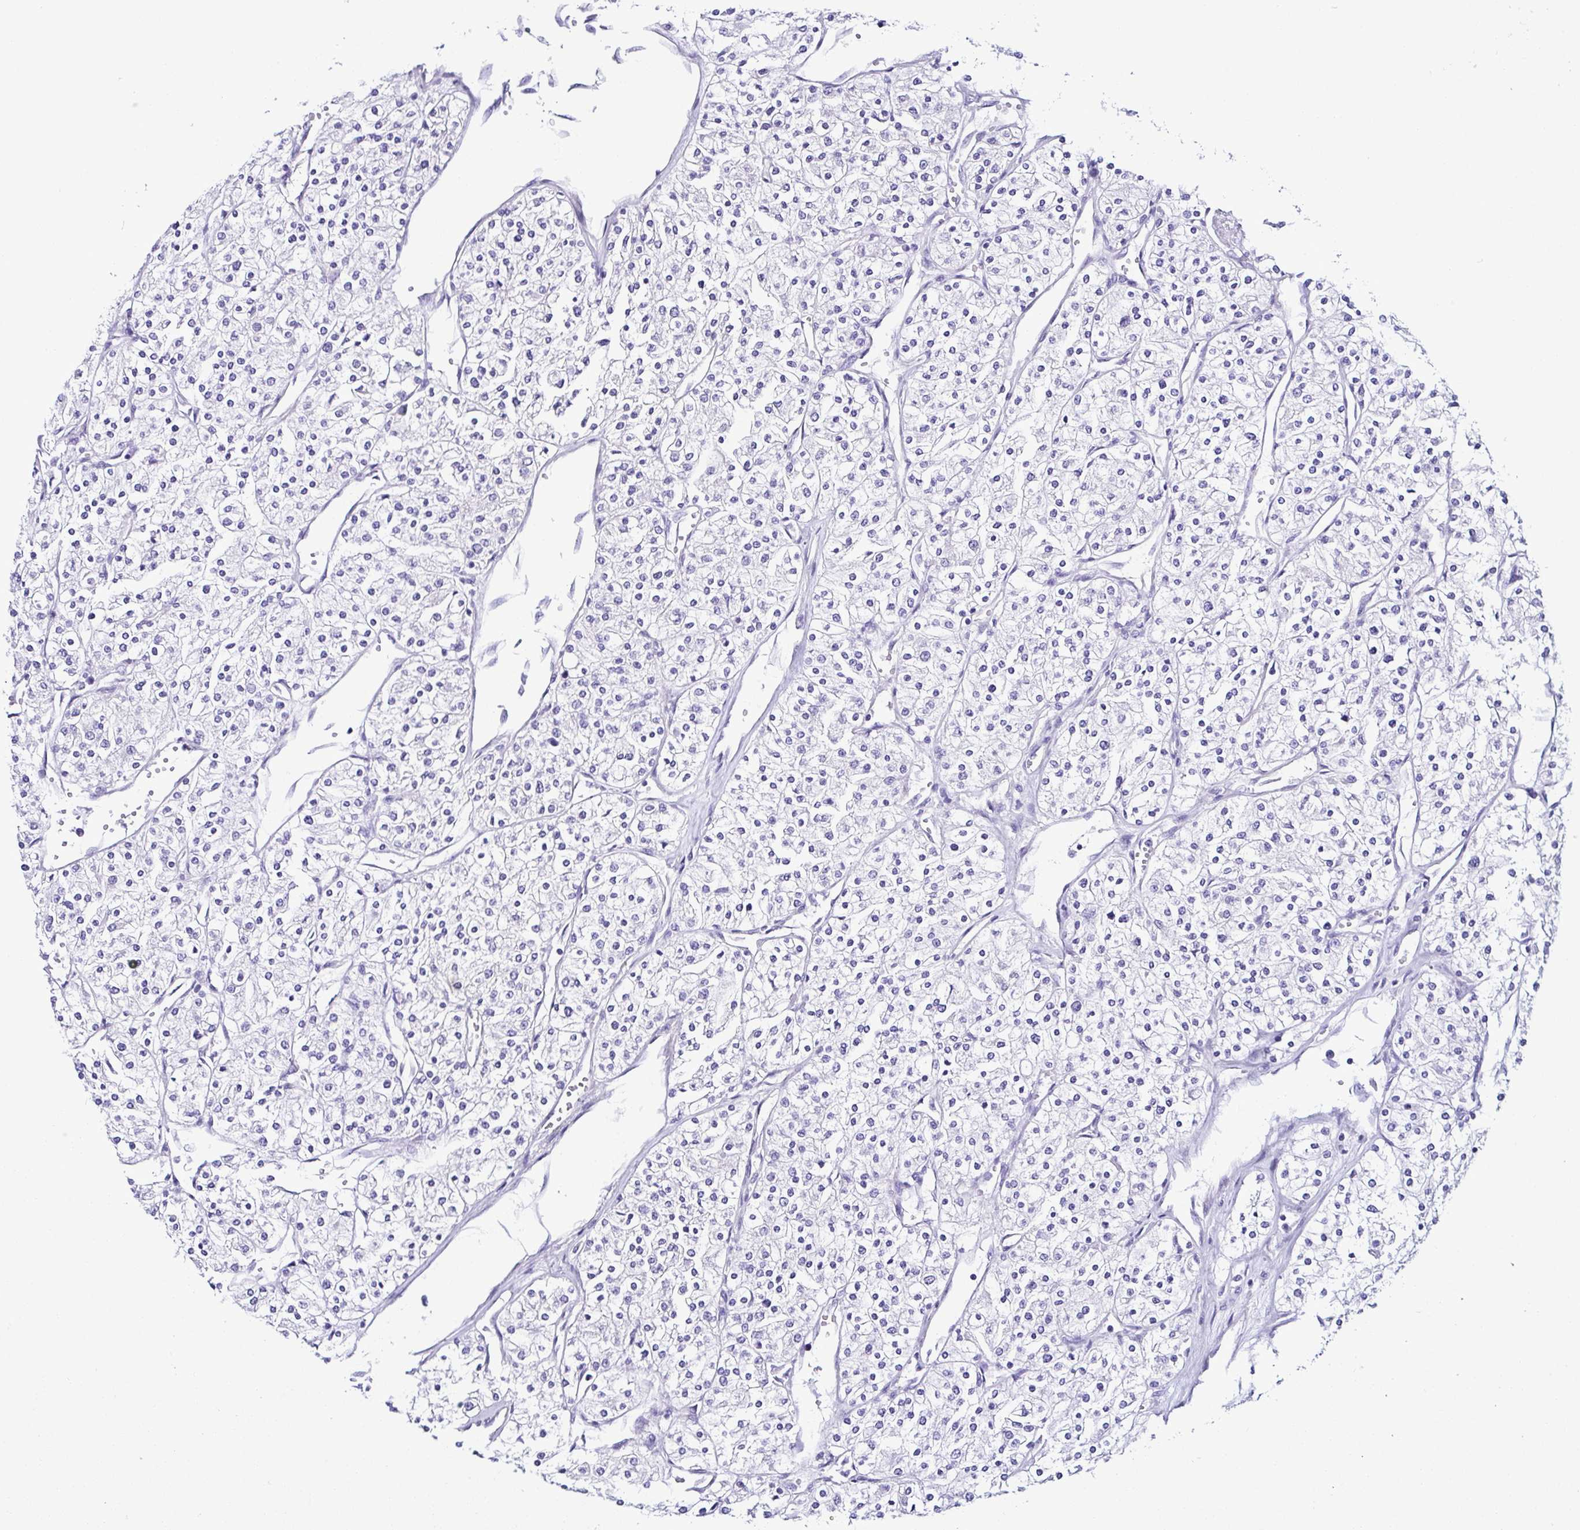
{"staining": {"intensity": "negative", "quantity": "none", "location": "none"}, "tissue": "renal cancer", "cell_type": "Tumor cells", "image_type": "cancer", "snomed": [{"axis": "morphology", "description": "Adenocarcinoma, NOS"}, {"axis": "topography", "description": "Kidney"}], "caption": "The histopathology image exhibits no significant expression in tumor cells of renal adenocarcinoma.", "gene": "SRL", "patient": {"sex": "male", "age": 80}}